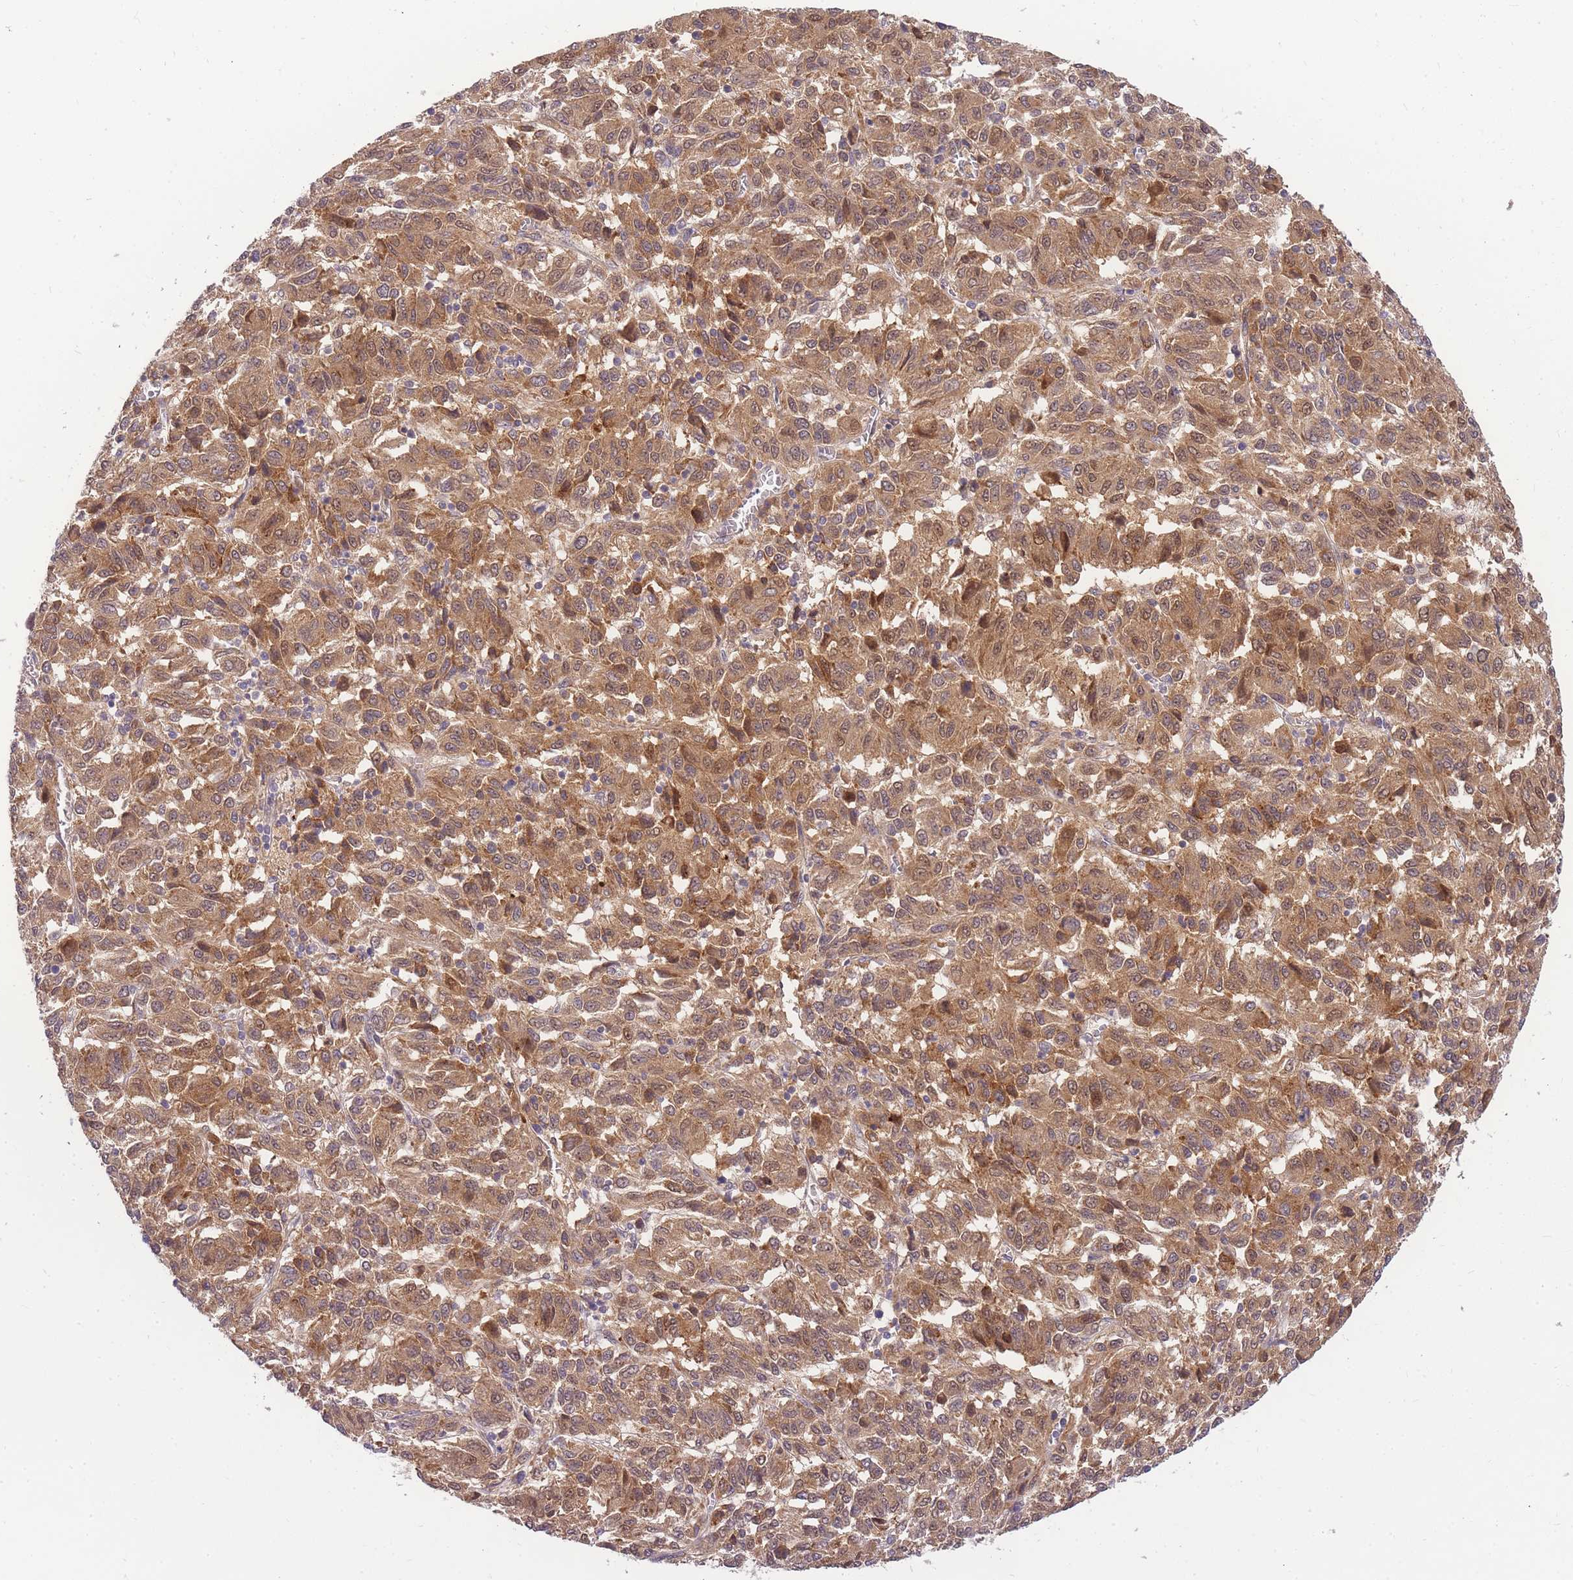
{"staining": {"intensity": "moderate", "quantity": ">75%", "location": "cytoplasmic/membranous"}, "tissue": "melanoma", "cell_type": "Tumor cells", "image_type": "cancer", "snomed": [{"axis": "morphology", "description": "Malignant melanoma, Metastatic site"}, {"axis": "topography", "description": "Lung"}], "caption": "The image exhibits staining of malignant melanoma (metastatic site), revealing moderate cytoplasmic/membranous protein staining (brown color) within tumor cells. (DAB (3,3'-diaminobenzidine) IHC with brightfield microscopy, high magnification).", "gene": "ZNF577", "patient": {"sex": "male", "age": 64}}